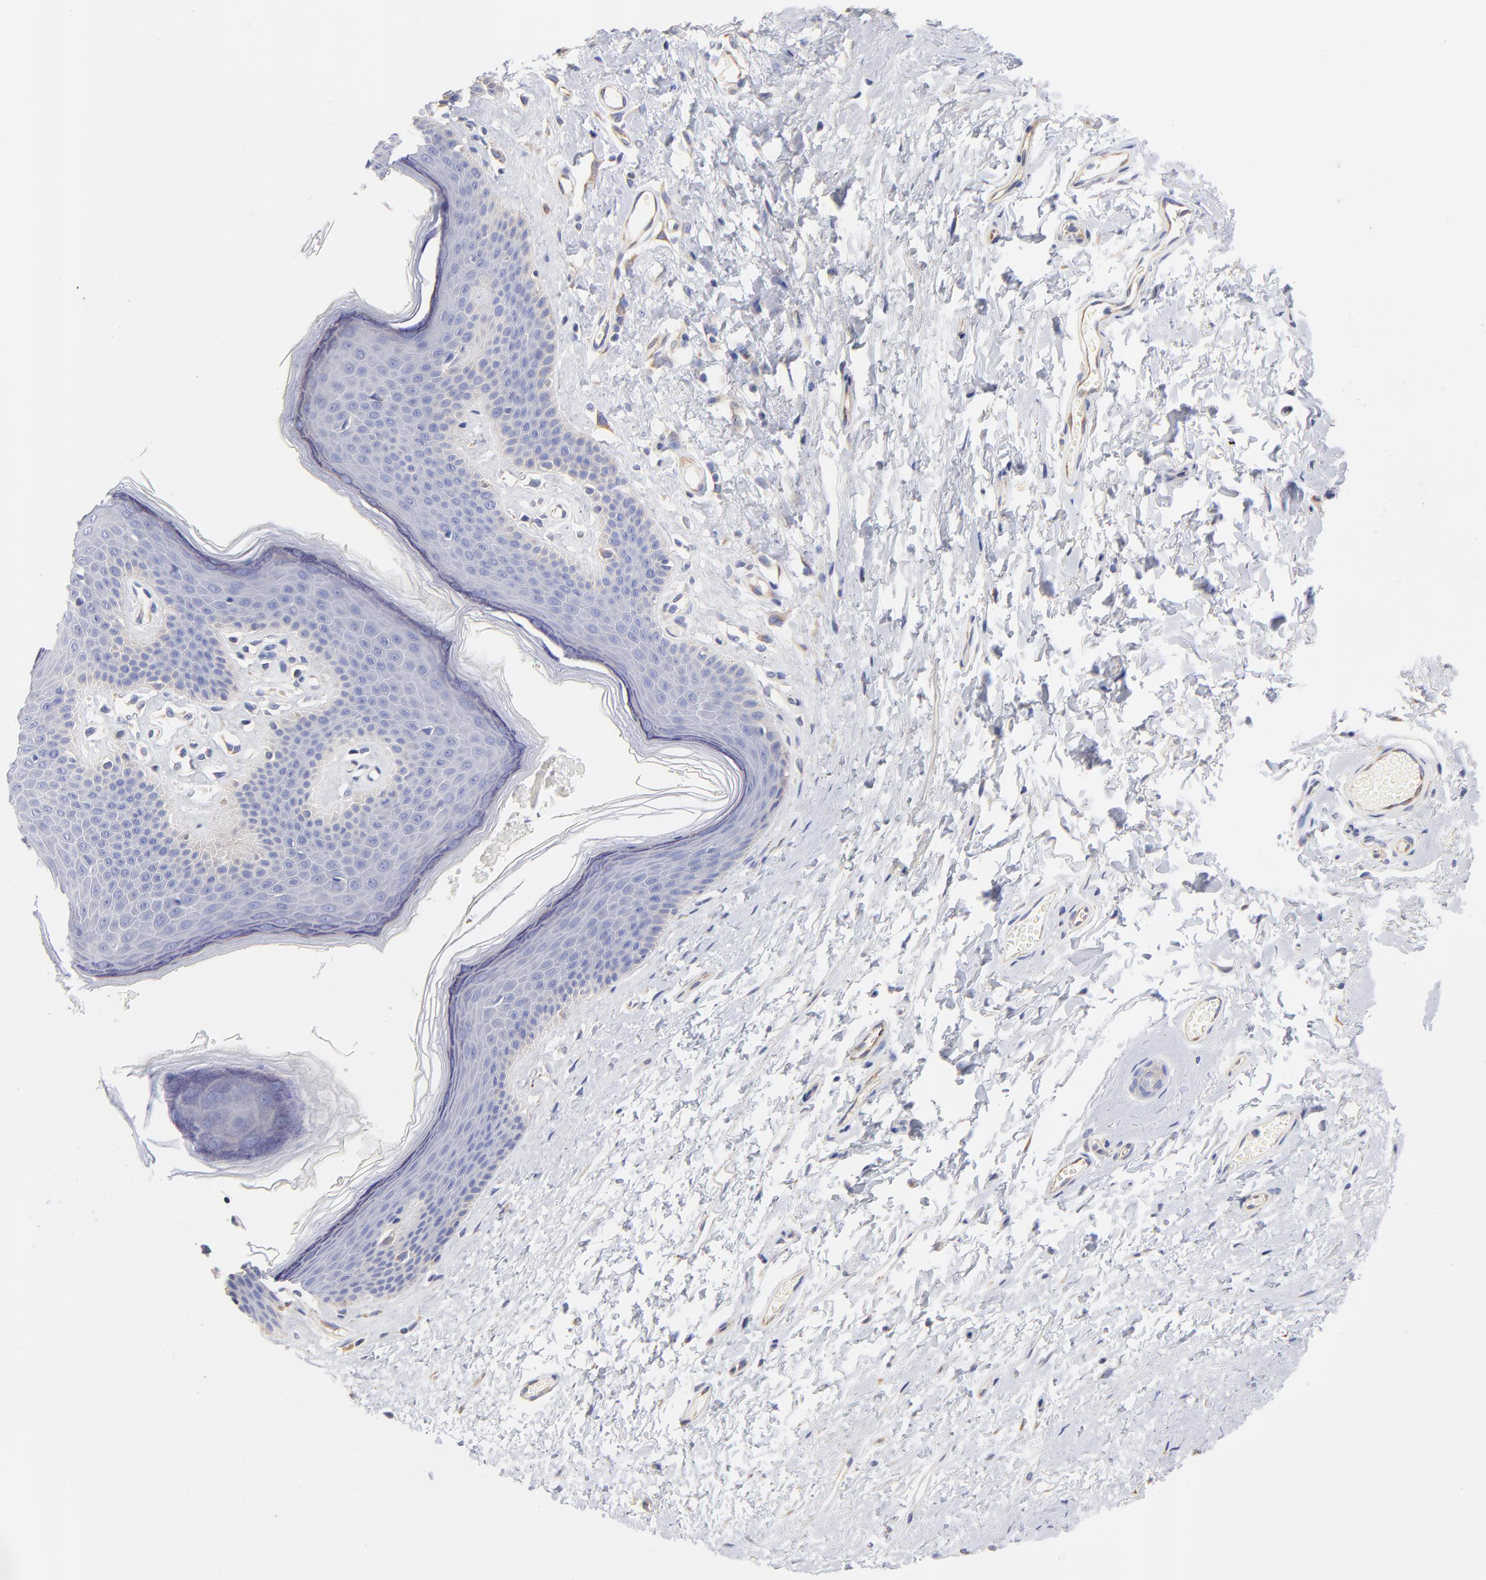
{"staining": {"intensity": "weak", "quantity": "25%-75%", "location": "cytoplasmic/membranous"}, "tissue": "skin", "cell_type": "Epidermal cells", "image_type": "normal", "snomed": [{"axis": "morphology", "description": "Normal tissue, NOS"}, {"axis": "morphology", "description": "Inflammation, NOS"}, {"axis": "topography", "description": "Vulva"}], "caption": "Immunohistochemical staining of unremarkable human skin displays 25%-75% levels of weak cytoplasmic/membranous protein expression in approximately 25%-75% of epidermal cells.", "gene": "HS3ST1", "patient": {"sex": "female", "age": 84}}